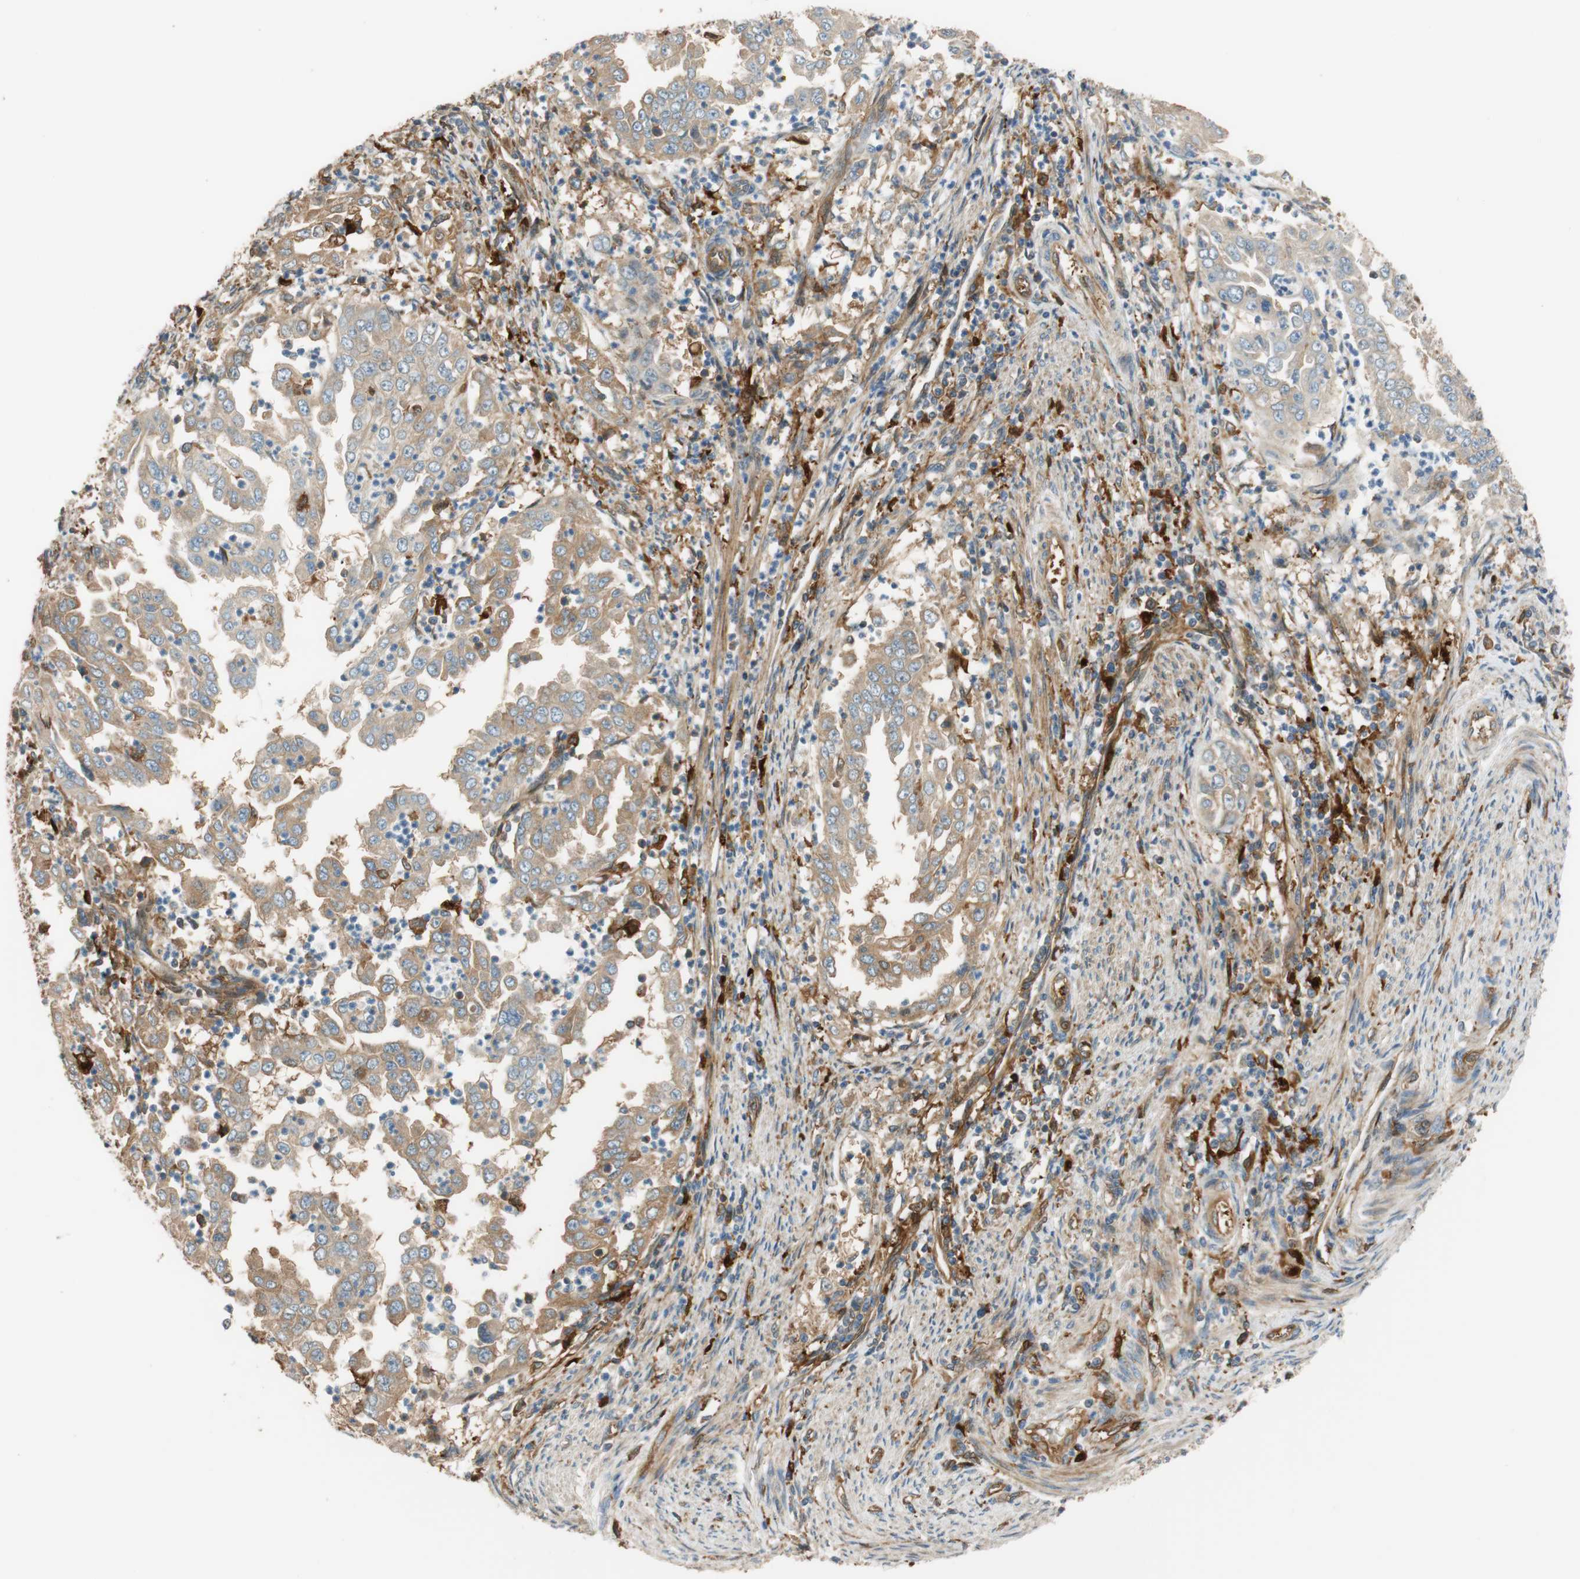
{"staining": {"intensity": "moderate", "quantity": ">75%", "location": "cytoplasmic/membranous"}, "tissue": "endometrial cancer", "cell_type": "Tumor cells", "image_type": "cancer", "snomed": [{"axis": "morphology", "description": "Adenocarcinoma, NOS"}, {"axis": "topography", "description": "Endometrium"}], "caption": "Brown immunohistochemical staining in human endometrial adenocarcinoma demonstrates moderate cytoplasmic/membranous expression in approximately >75% of tumor cells. (DAB = brown stain, brightfield microscopy at high magnification).", "gene": "PARP14", "patient": {"sex": "female", "age": 85}}